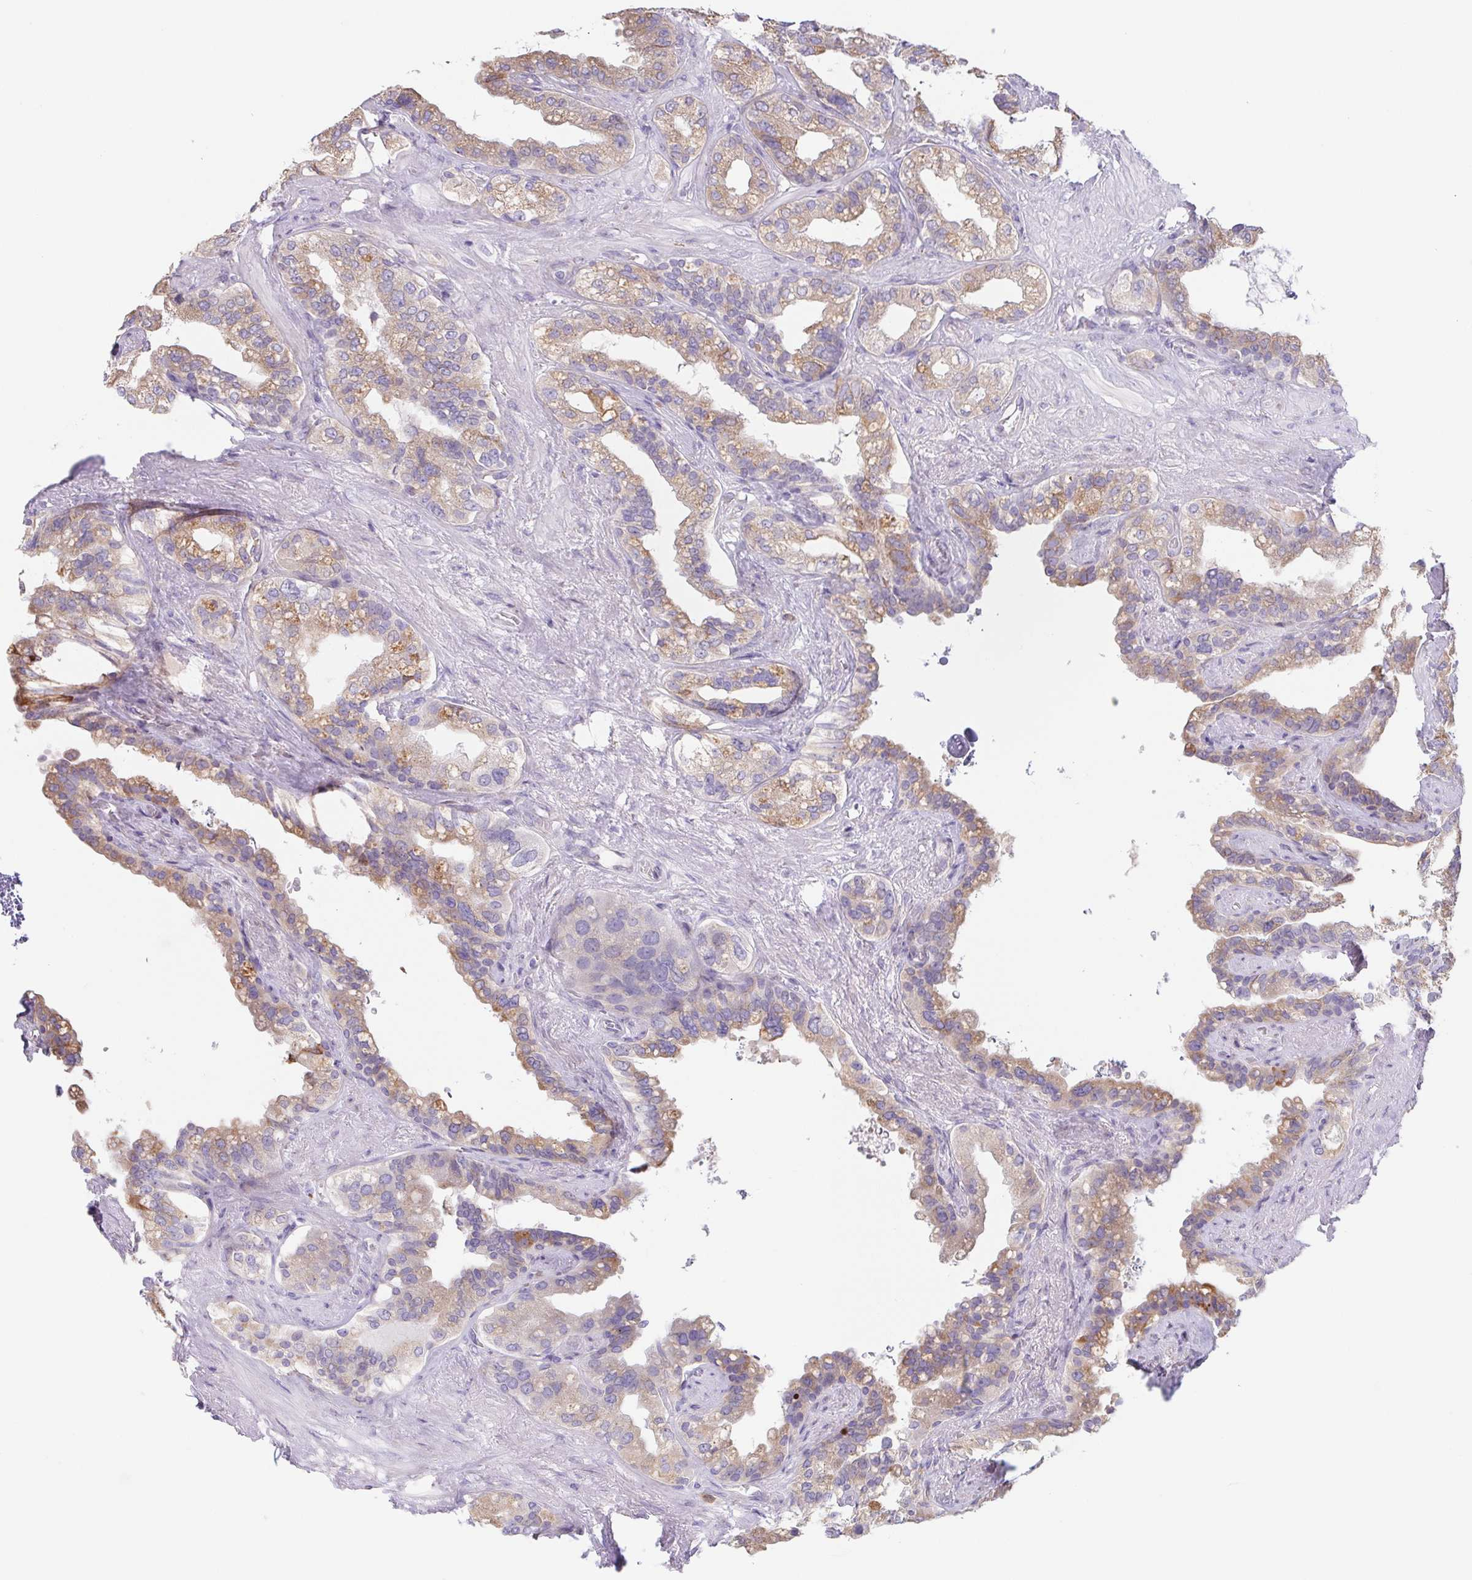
{"staining": {"intensity": "moderate", "quantity": ">75%", "location": "cytoplasmic/membranous"}, "tissue": "seminal vesicle", "cell_type": "Glandular cells", "image_type": "normal", "snomed": [{"axis": "morphology", "description": "Normal tissue, NOS"}, {"axis": "topography", "description": "Seminal veicle"}, {"axis": "topography", "description": "Peripheral nerve tissue"}], "caption": "Protein staining of benign seminal vesicle exhibits moderate cytoplasmic/membranous staining in approximately >75% of glandular cells. Using DAB (3,3'-diaminobenzidine) (brown) and hematoxylin (blue) stains, captured at high magnification using brightfield microscopy.", "gene": "ADAM8", "patient": {"sex": "male", "age": 76}}